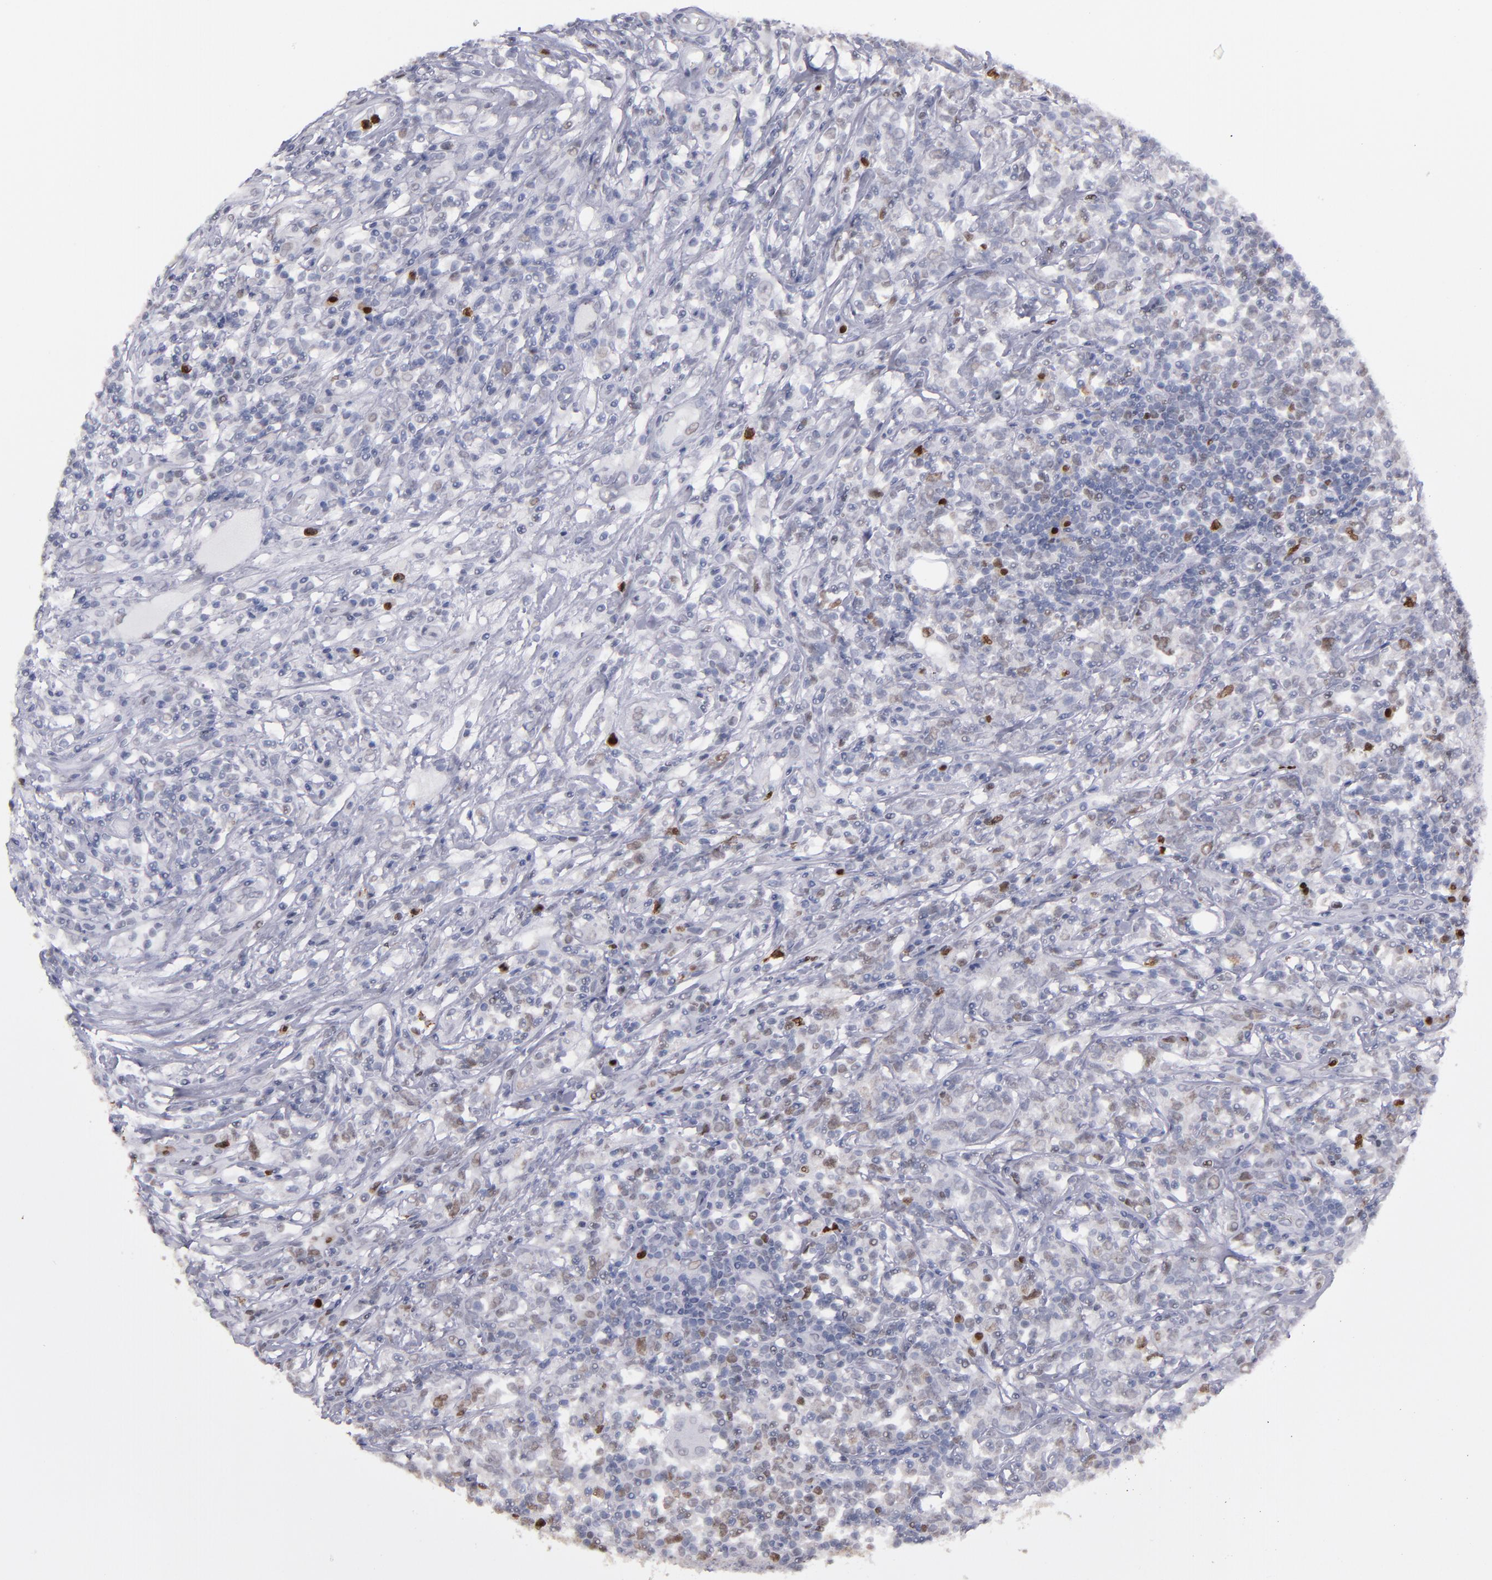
{"staining": {"intensity": "weak", "quantity": "25%-75%", "location": "nuclear"}, "tissue": "lymphoma", "cell_type": "Tumor cells", "image_type": "cancer", "snomed": [{"axis": "morphology", "description": "Malignant lymphoma, non-Hodgkin's type, High grade"}, {"axis": "topography", "description": "Lymph node"}], "caption": "A low amount of weak nuclear positivity is seen in approximately 25%-75% of tumor cells in lymphoma tissue.", "gene": "IRF4", "patient": {"sex": "female", "age": 84}}